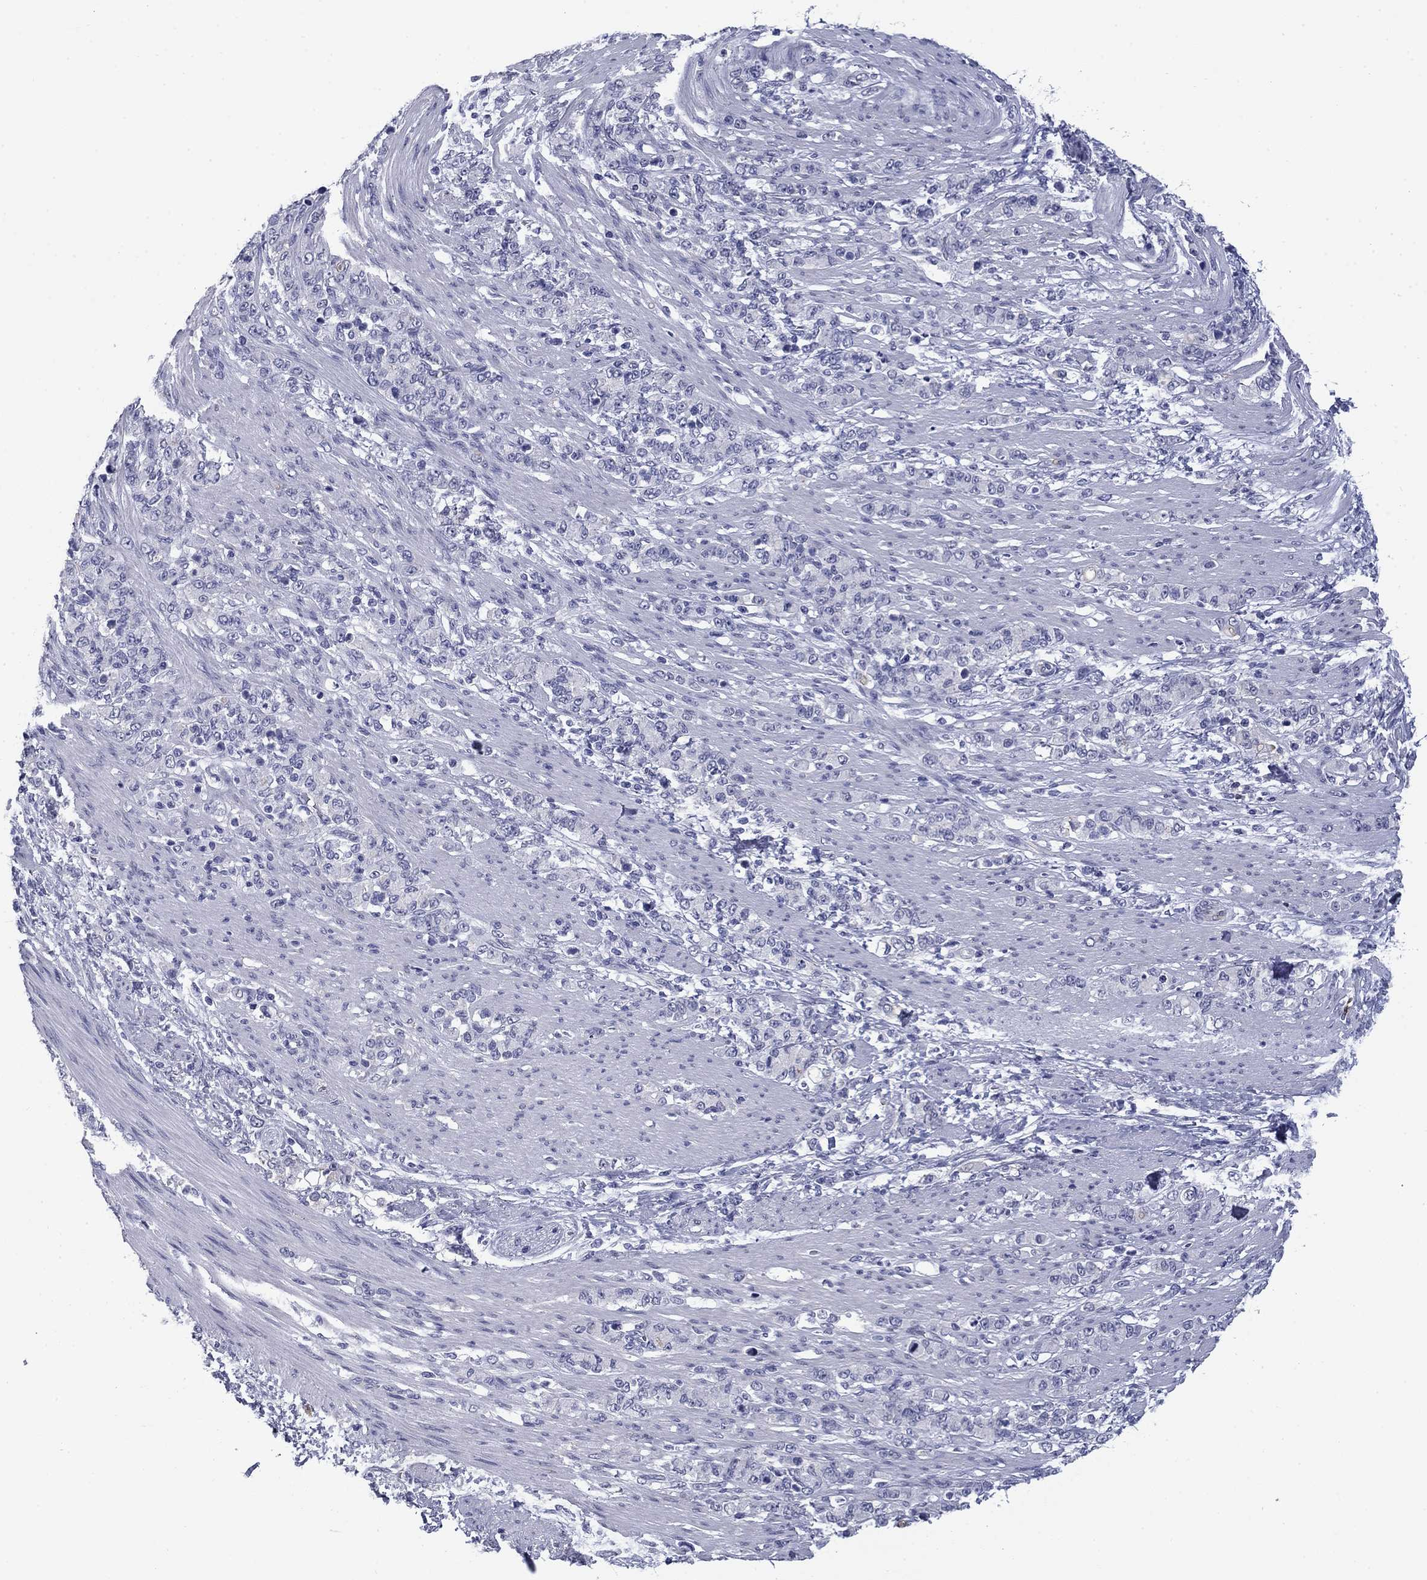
{"staining": {"intensity": "negative", "quantity": "none", "location": "none"}, "tissue": "stomach cancer", "cell_type": "Tumor cells", "image_type": "cancer", "snomed": [{"axis": "morphology", "description": "Normal tissue, NOS"}, {"axis": "morphology", "description": "Adenocarcinoma, NOS"}, {"axis": "topography", "description": "Stomach"}], "caption": "High power microscopy photomicrograph of an IHC histopathology image of stomach adenocarcinoma, revealing no significant staining in tumor cells.", "gene": "BCL2L14", "patient": {"sex": "female", "age": 79}}